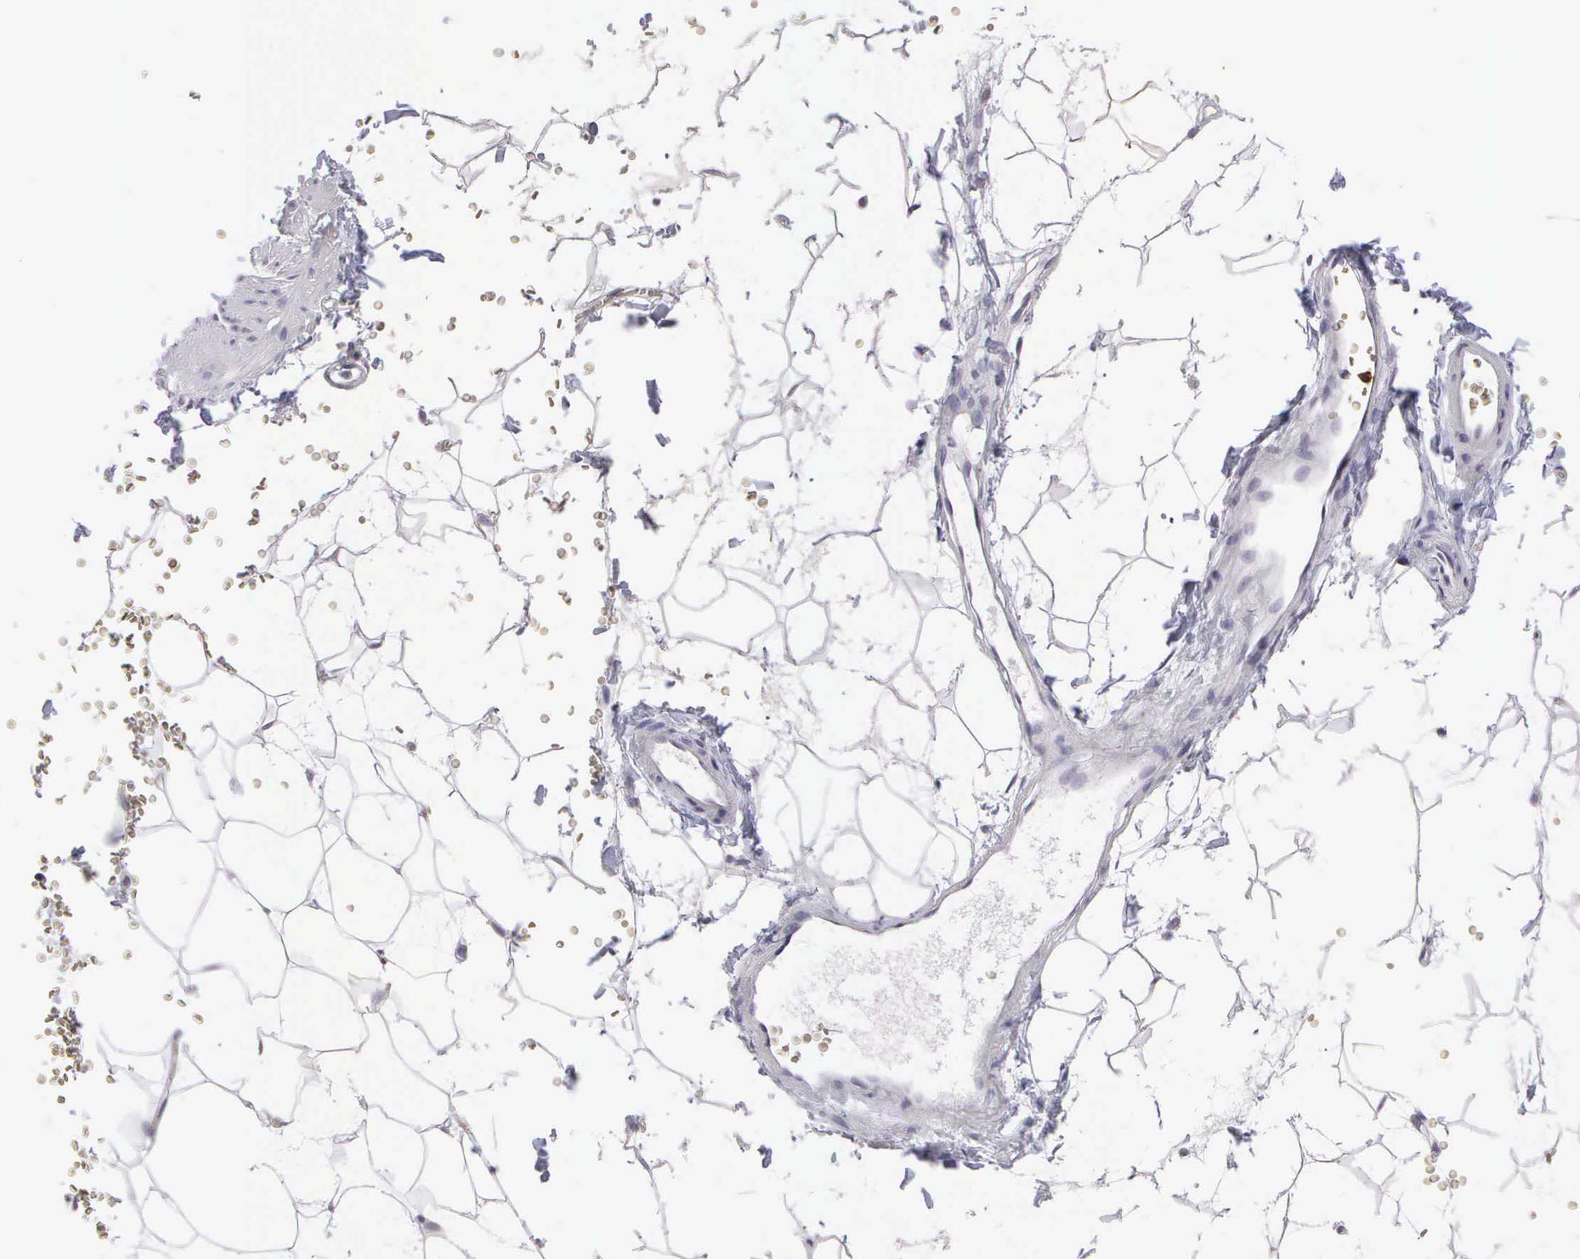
{"staining": {"intensity": "negative", "quantity": "none", "location": "none"}, "tissue": "adipose tissue", "cell_type": "Adipocytes", "image_type": "normal", "snomed": [{"axis": "morphology", "description": "Normal tissue, NOS"}, {"axis": "morphology", "description": "Inflammation, NOS"}, {"axis": "topography", "description": "Lymph node"}, {"axis": "topography", "description": "Peripheral nerve tissue"}], "caption": "The histopathology image demonstrates no staining of adipocytes in unremarkable adipose tissue. Brightfield microscopy of IHC stained with DAB (brown) and hematoxylin (blue), captured at high magnification.", "gene": "CD8A", "patient": {"sex": "male", "age": 52}}